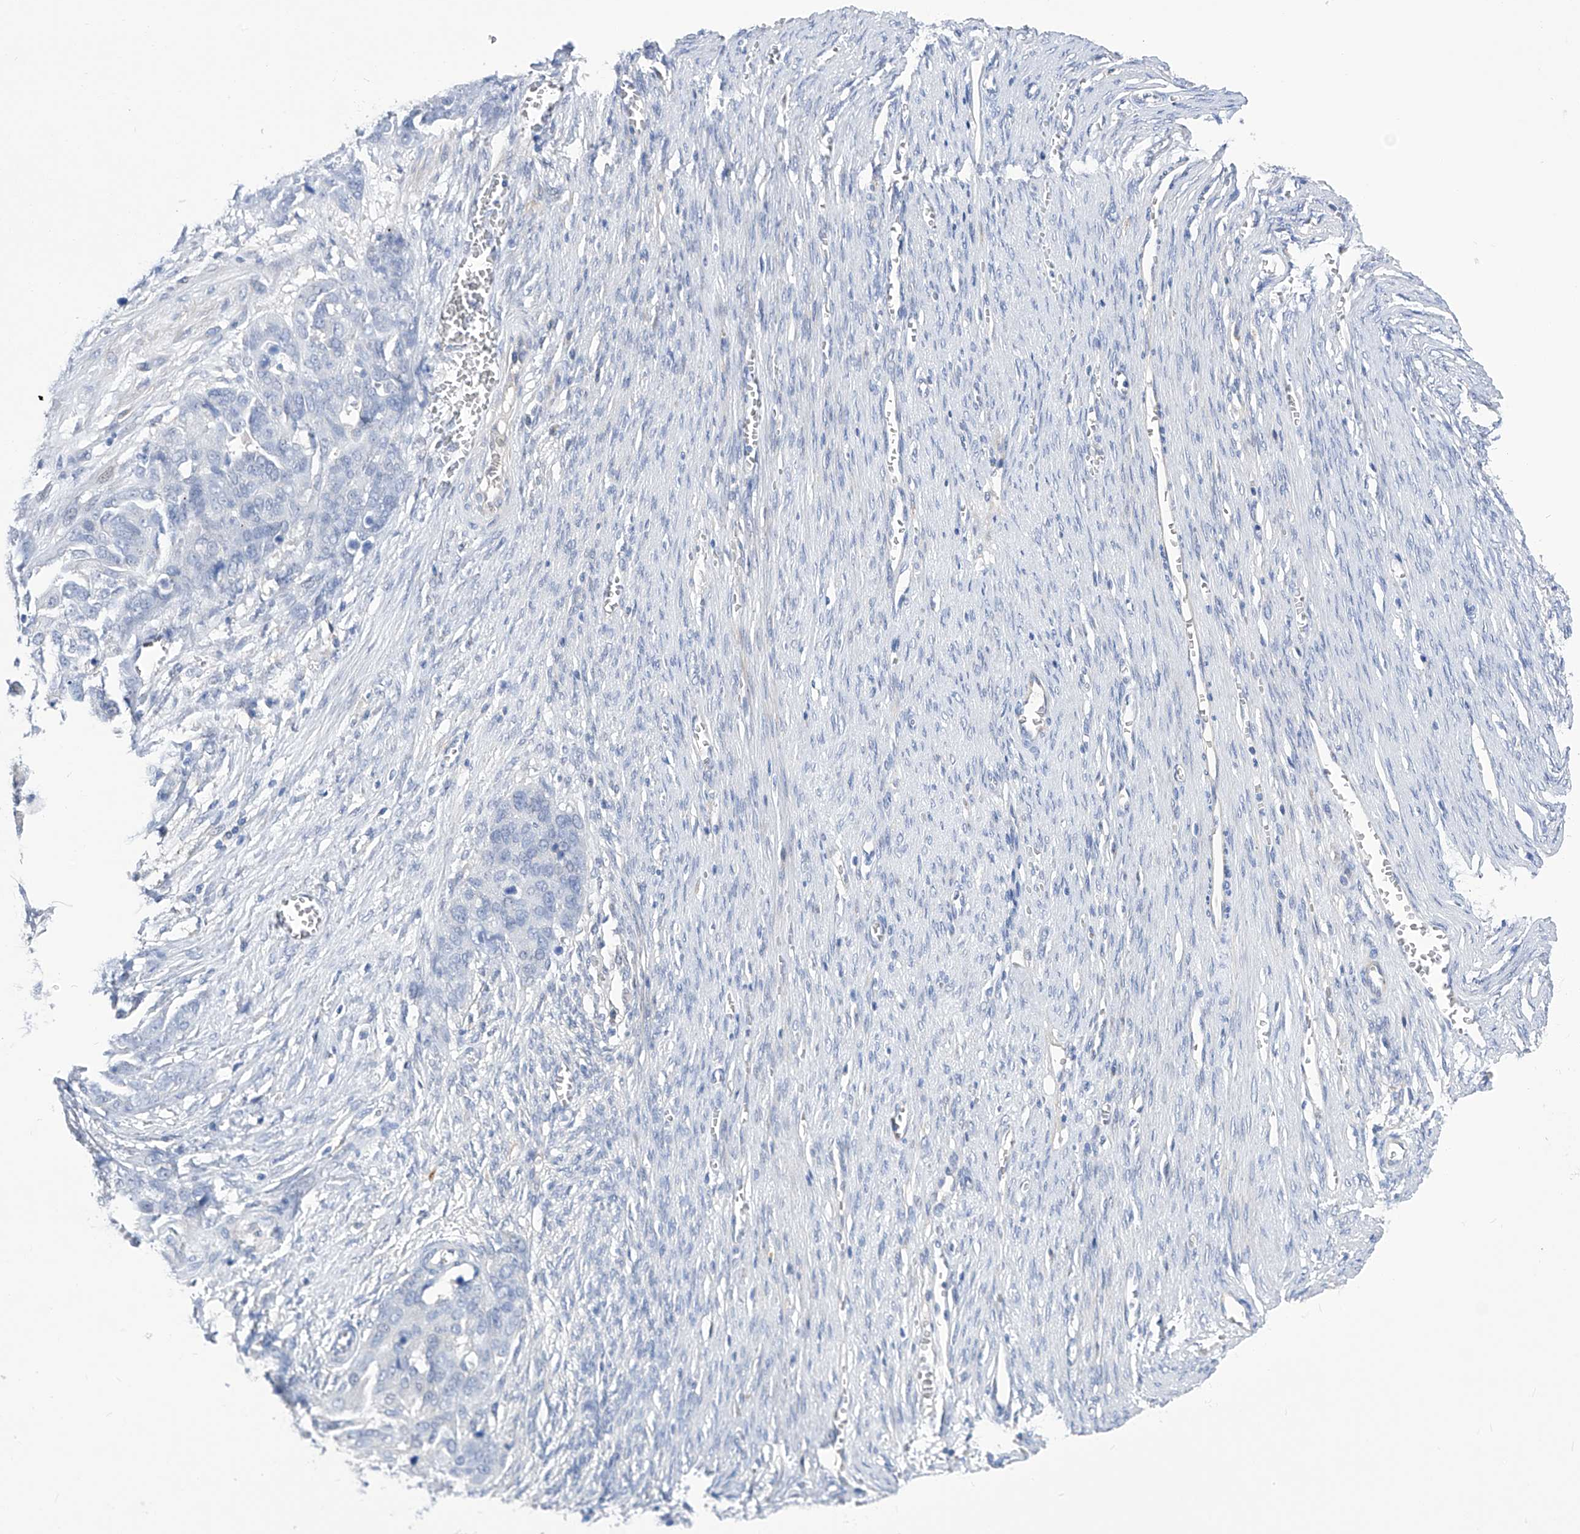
{"staining": {"intensity": "negative", "quantity": "none", "location": "none"}, "tissue": "ovarian cancer", "cell_type": "Tumor cells", "image_type": "cancer", "snomed": [{"axis": "morphology", "description": "Cystadenocarcinoma, serous, NOS"}, {"axis": "topography", "description": "Ovary"}], "caption": "DAB immunohistochemical staining of ovarian serous cystadenocarcinoma demonstrates no significant positivity in tumor cells.", "gene": "PGM3", "patient": {"sex": "female", "age": 44}}